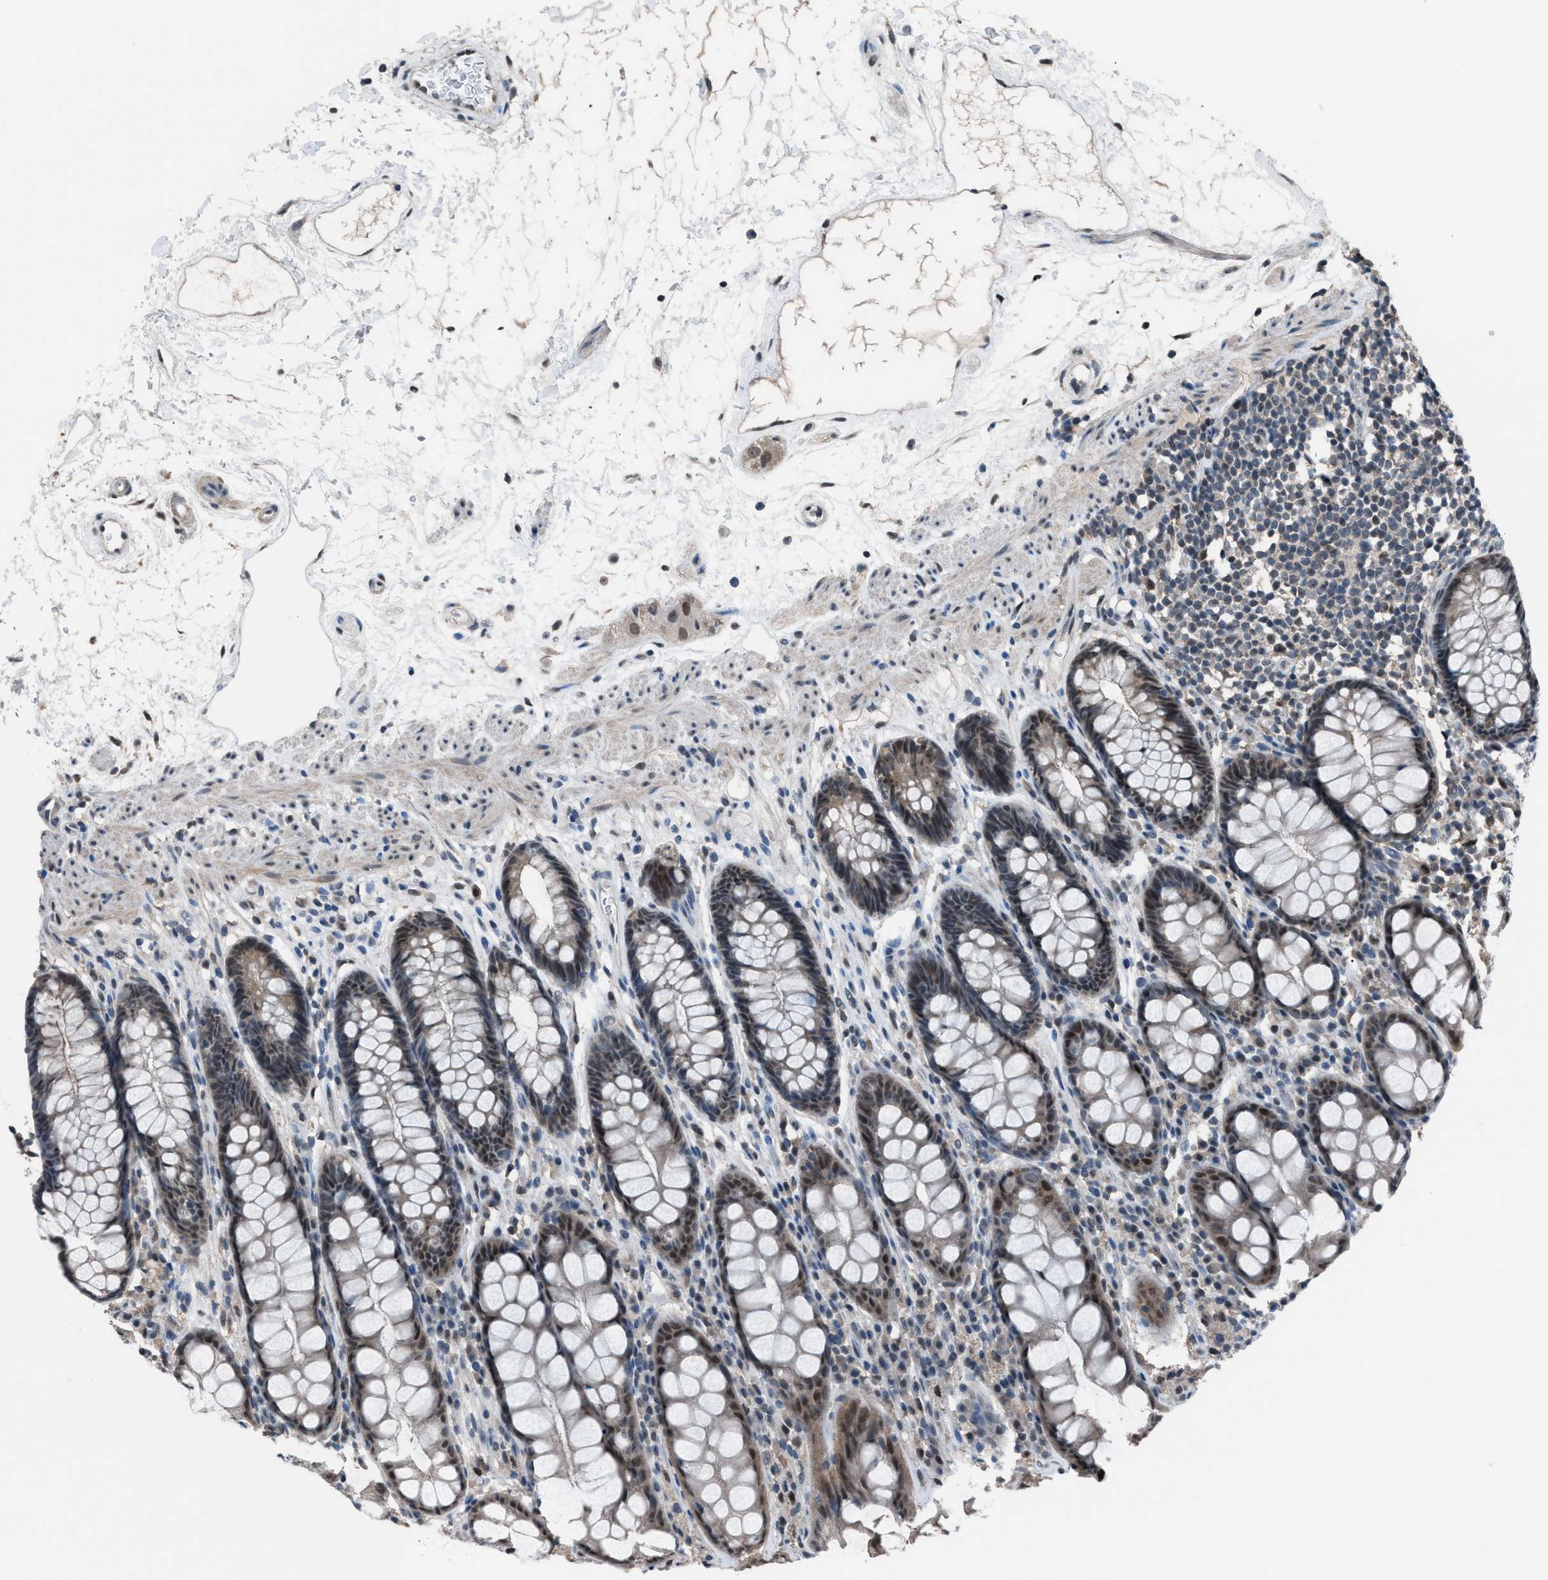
{"staining": {"intensity": "moderate", "quantity": "25%-75%", "location": "cytoplasmic/membranous,nuclear"}, "tissue": "rectum", "cell_type": "Glandular cells", "image_type": "normal", "snomed": [{"axis": "morphology", "description": "Normal tissue, NOS"}, {"axis": "topography", "description": "Rectum"}], "caption": "A histopathology image of rectum stained for a protein demonstrates moderate cytoplasmic/membranous,nuclear brown staining in glandular cells. Ihc stains the protein of interest in brown and the nuclei are stained blue.", "gene": "ZNF276", "patient": {"sex": "male", "age": 64}}